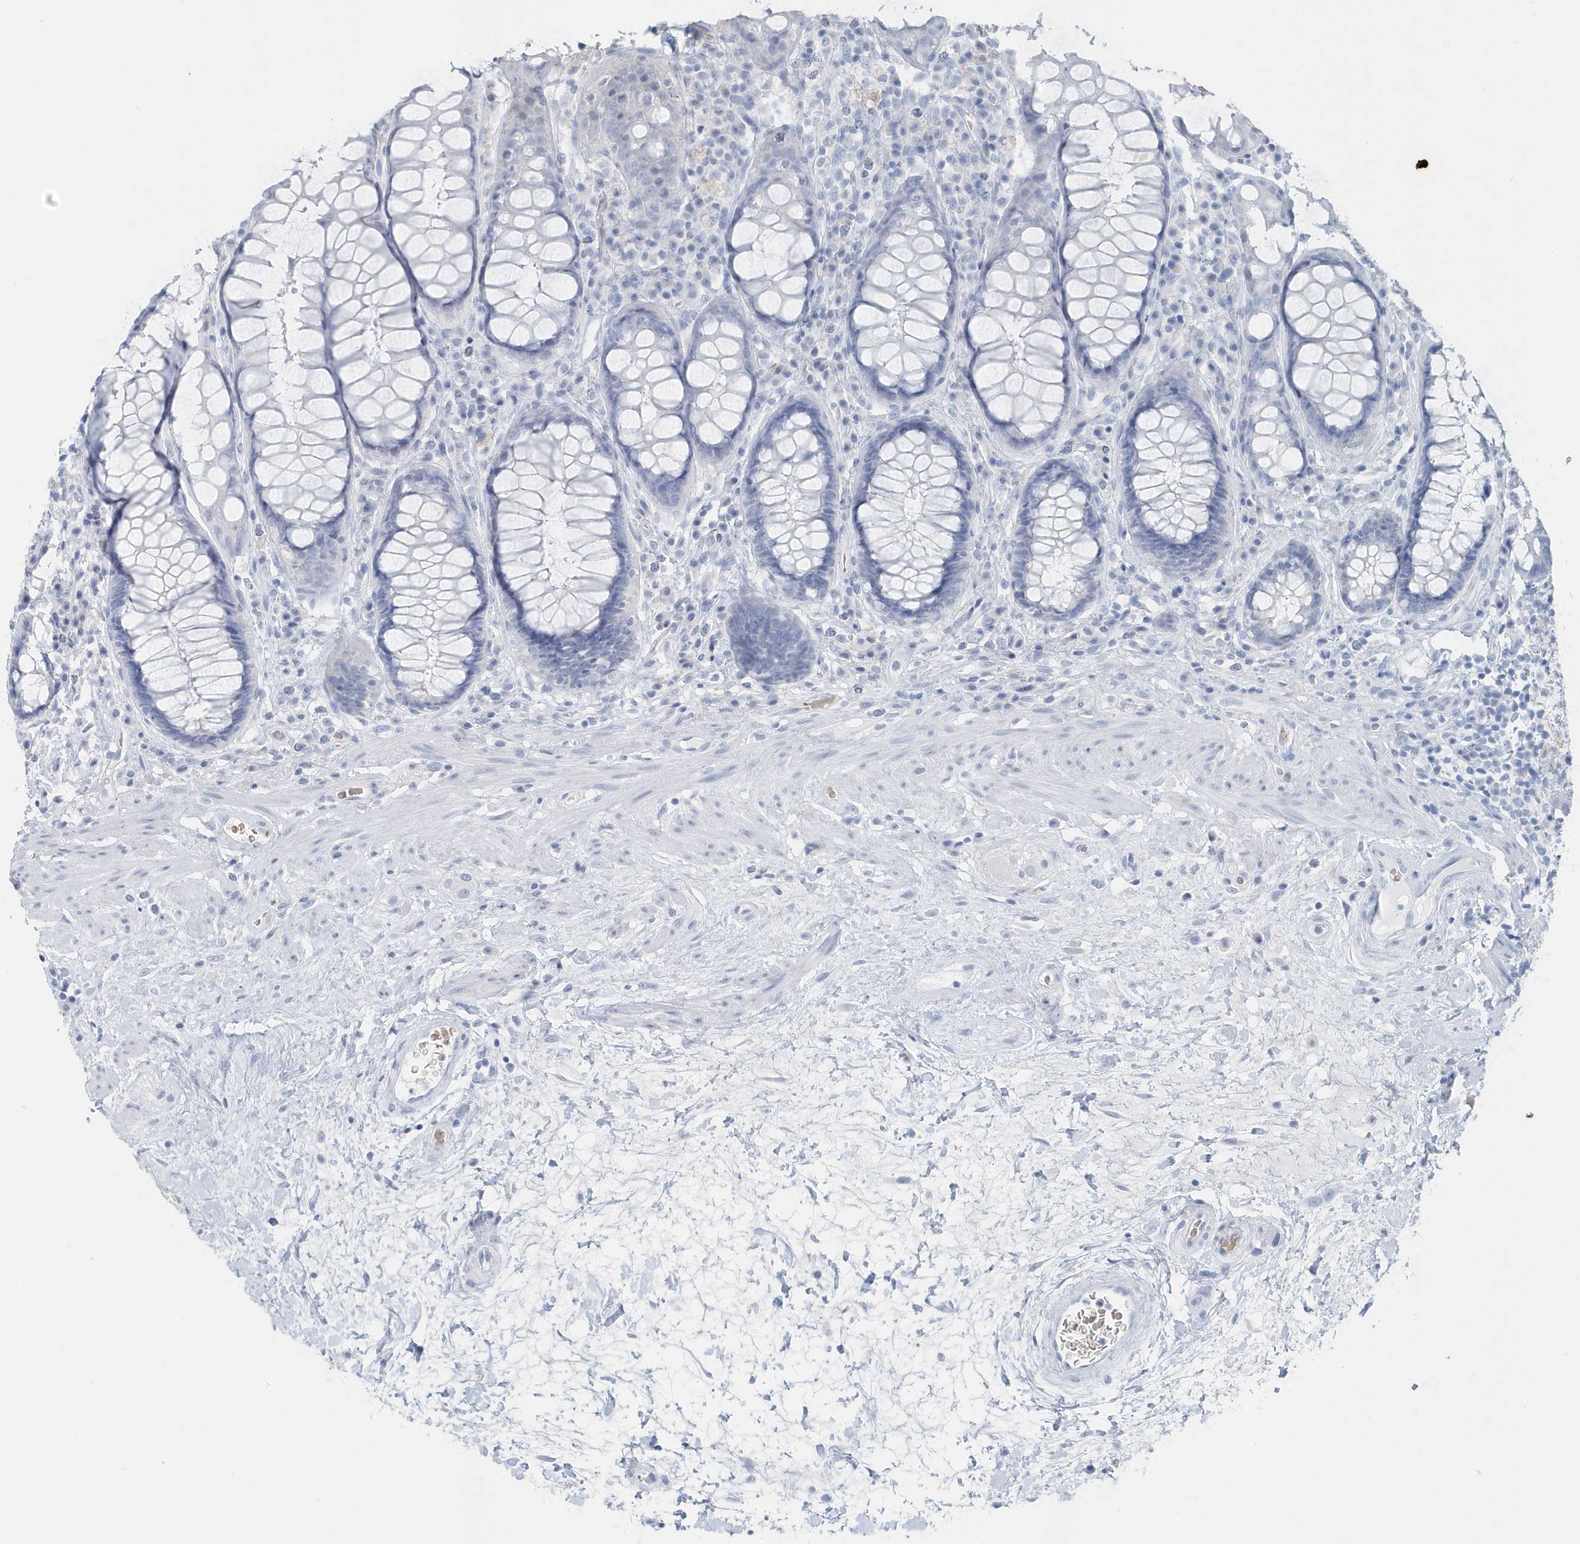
{"staining": {"intensity": "negative", "quantity": "none", "location": "none"}, "tissue": "rectum", "cell_type": "Glandular cells", "image_type": "normal", "snomed": [{"axis": "morphology", "description": "Normal tissue, NOS"}, {"axis": "topography", "description": "Rectum"}], "caption": "A micrograph of rectum stained for a protein shows no brown staining in glandular cells. (DAB (3,3'-diaminobenzidine) IHC with hematoxylin counter stain).", "gene": "HBA2", "patient": {"sex": "male", "age": 64}}